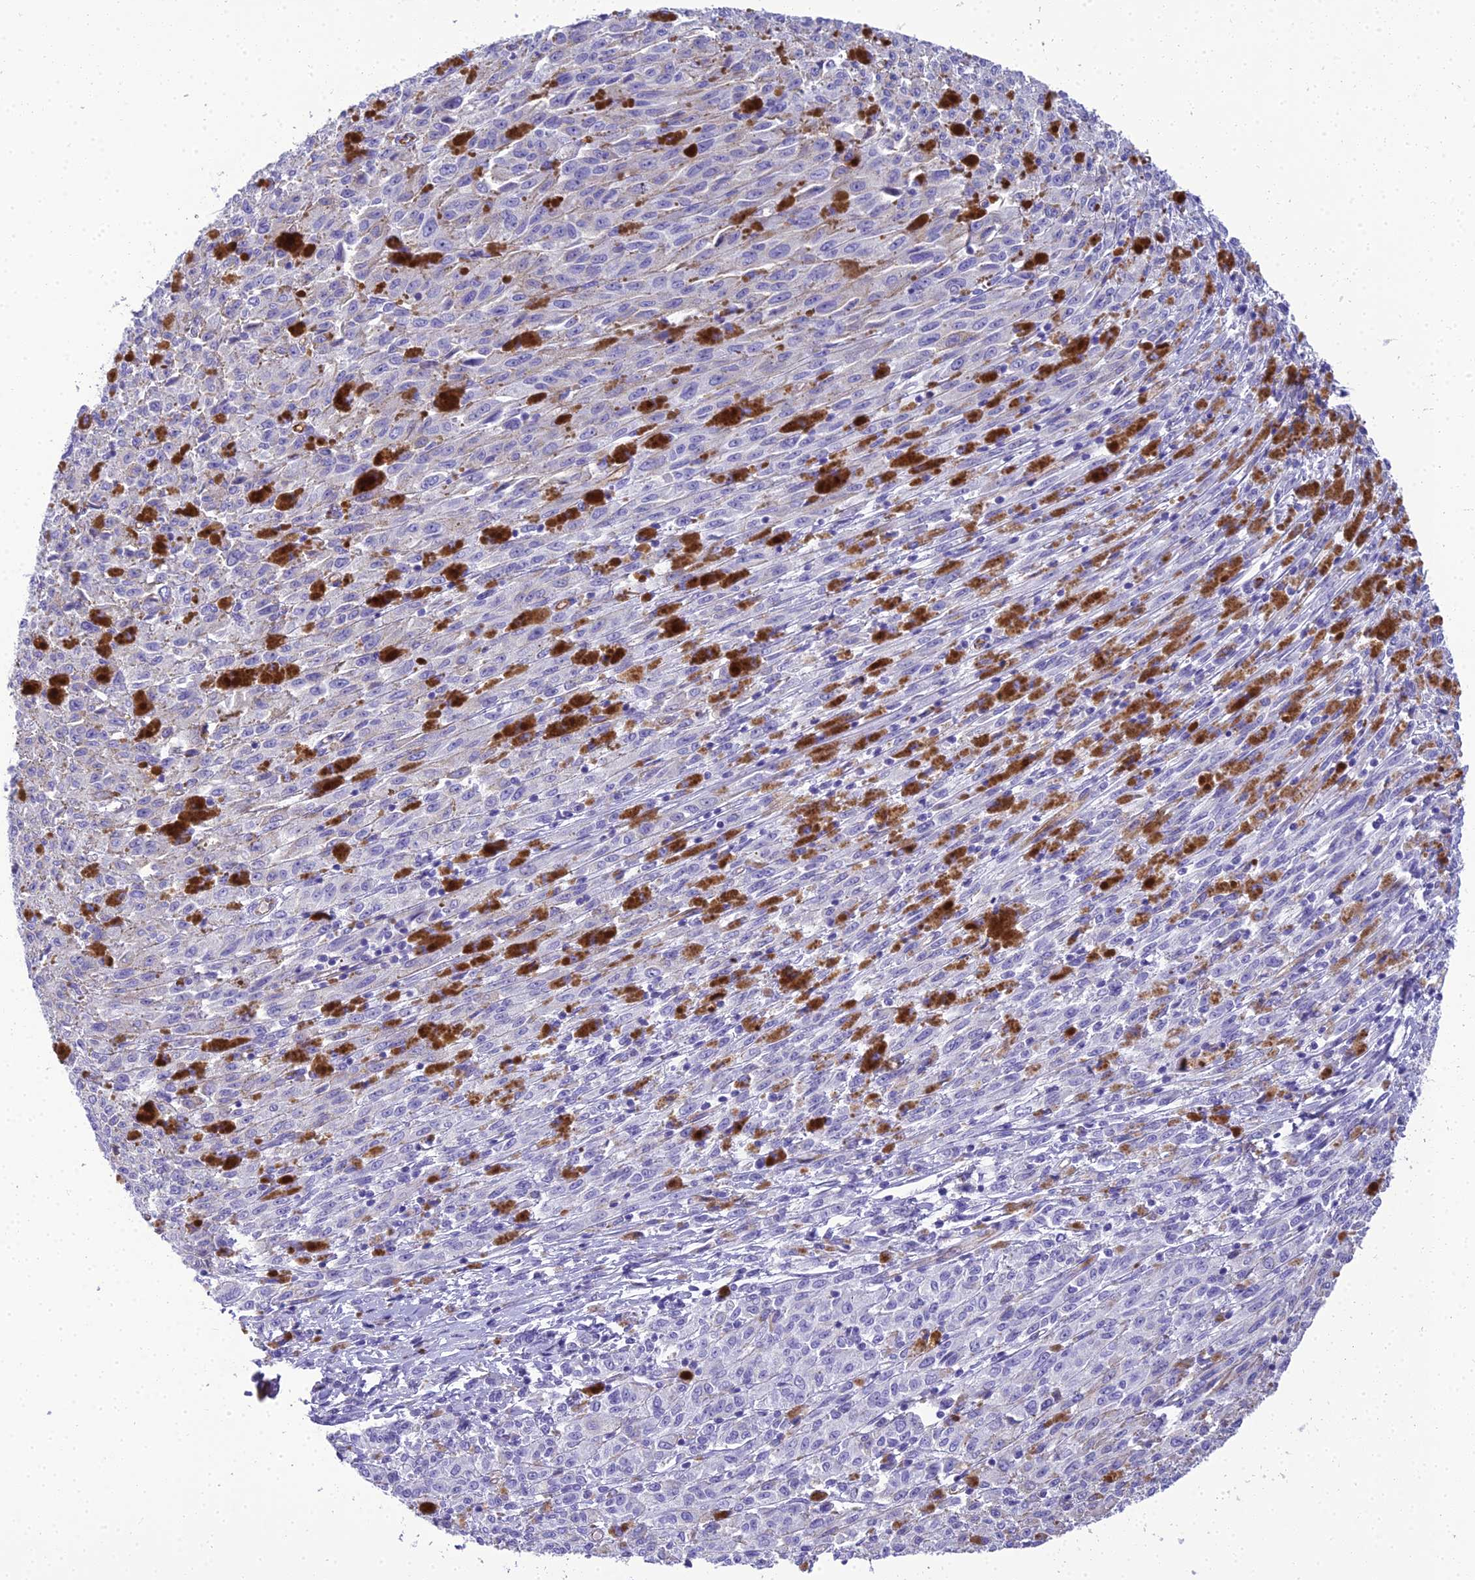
{"staining": {"intensity": "negative", "quantity": "none", "location": "none"}, "tissue": "melanoma", "cell_type": "Tumor cells", "image_type": "cancer", "snomed": [{"axis": "morphology", "description": "Malignant melanoma, NOS"}, {"axis": "topography", "description": "Skin"}], "caption": "Immunohistochemistry image of neoplastic tissue: human melanoma stained with DAB shows no significant protein staining in tumor cells.", "gene": "NINJ1", "patient": {"sex": "female", "age": 52}}